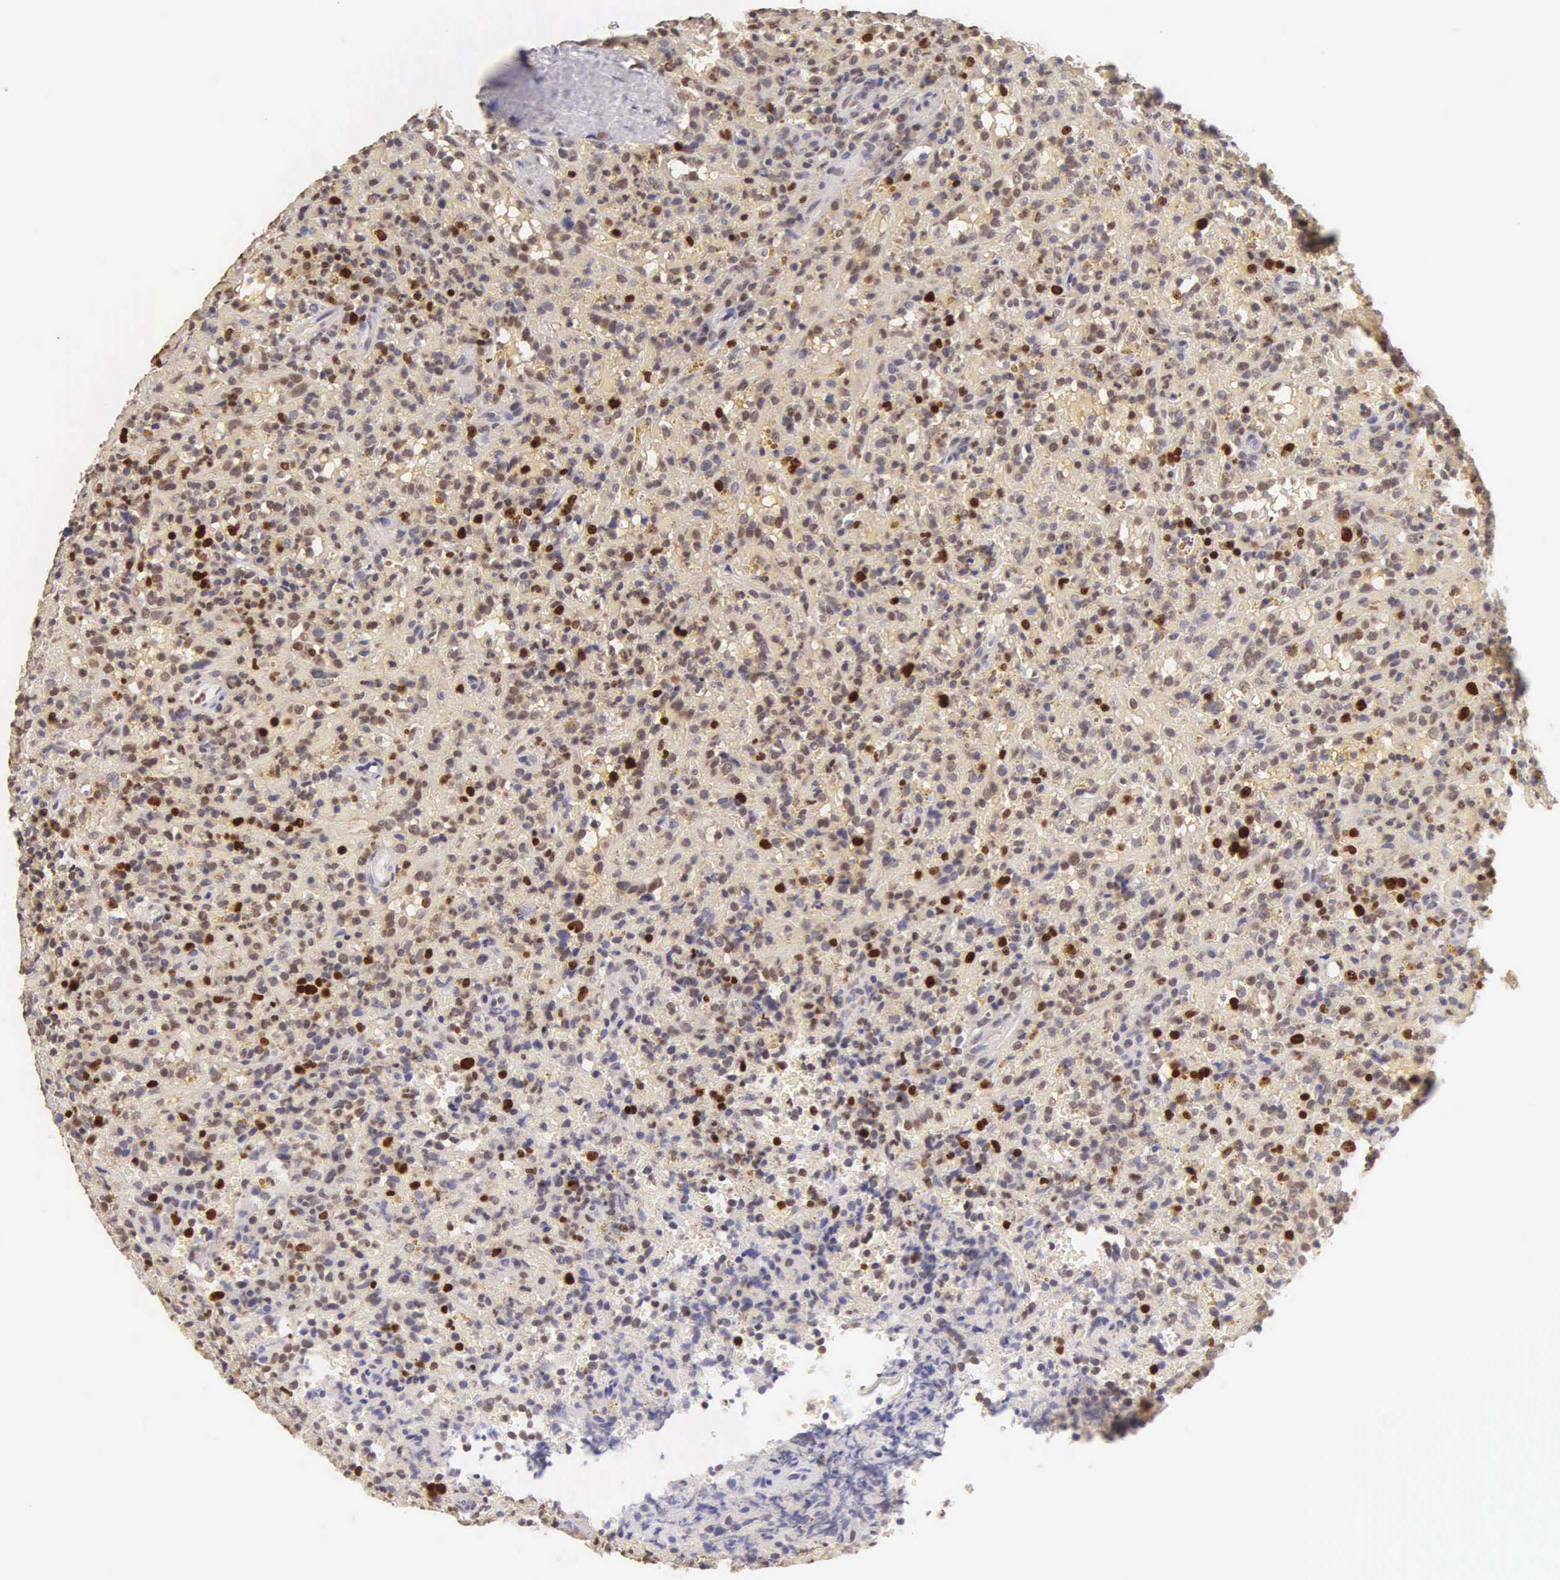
{"staining": {"intensity": "strong", "quantity": "25%-75%", "location": "nuclear"}, "tissue": "lymphoma", "cell_type": "Tumor cells", "image_type": "cancer", "snomed": [{"axis": "morphology", "description": "Malignant lymphoma, non-Hodgkin's type, High grade"}, {"axis": "topography", "description": "Spleen"}, {"axis": "topography", "description": "Lymph node"}], "caption": "Immunohistochemistry of lymphoma exhibits high levels of strong nuclear staining in approximately 25%-75% of tumor cells.", "gene": "MKI67", "patient": {"sex": "female", "age": 70}}